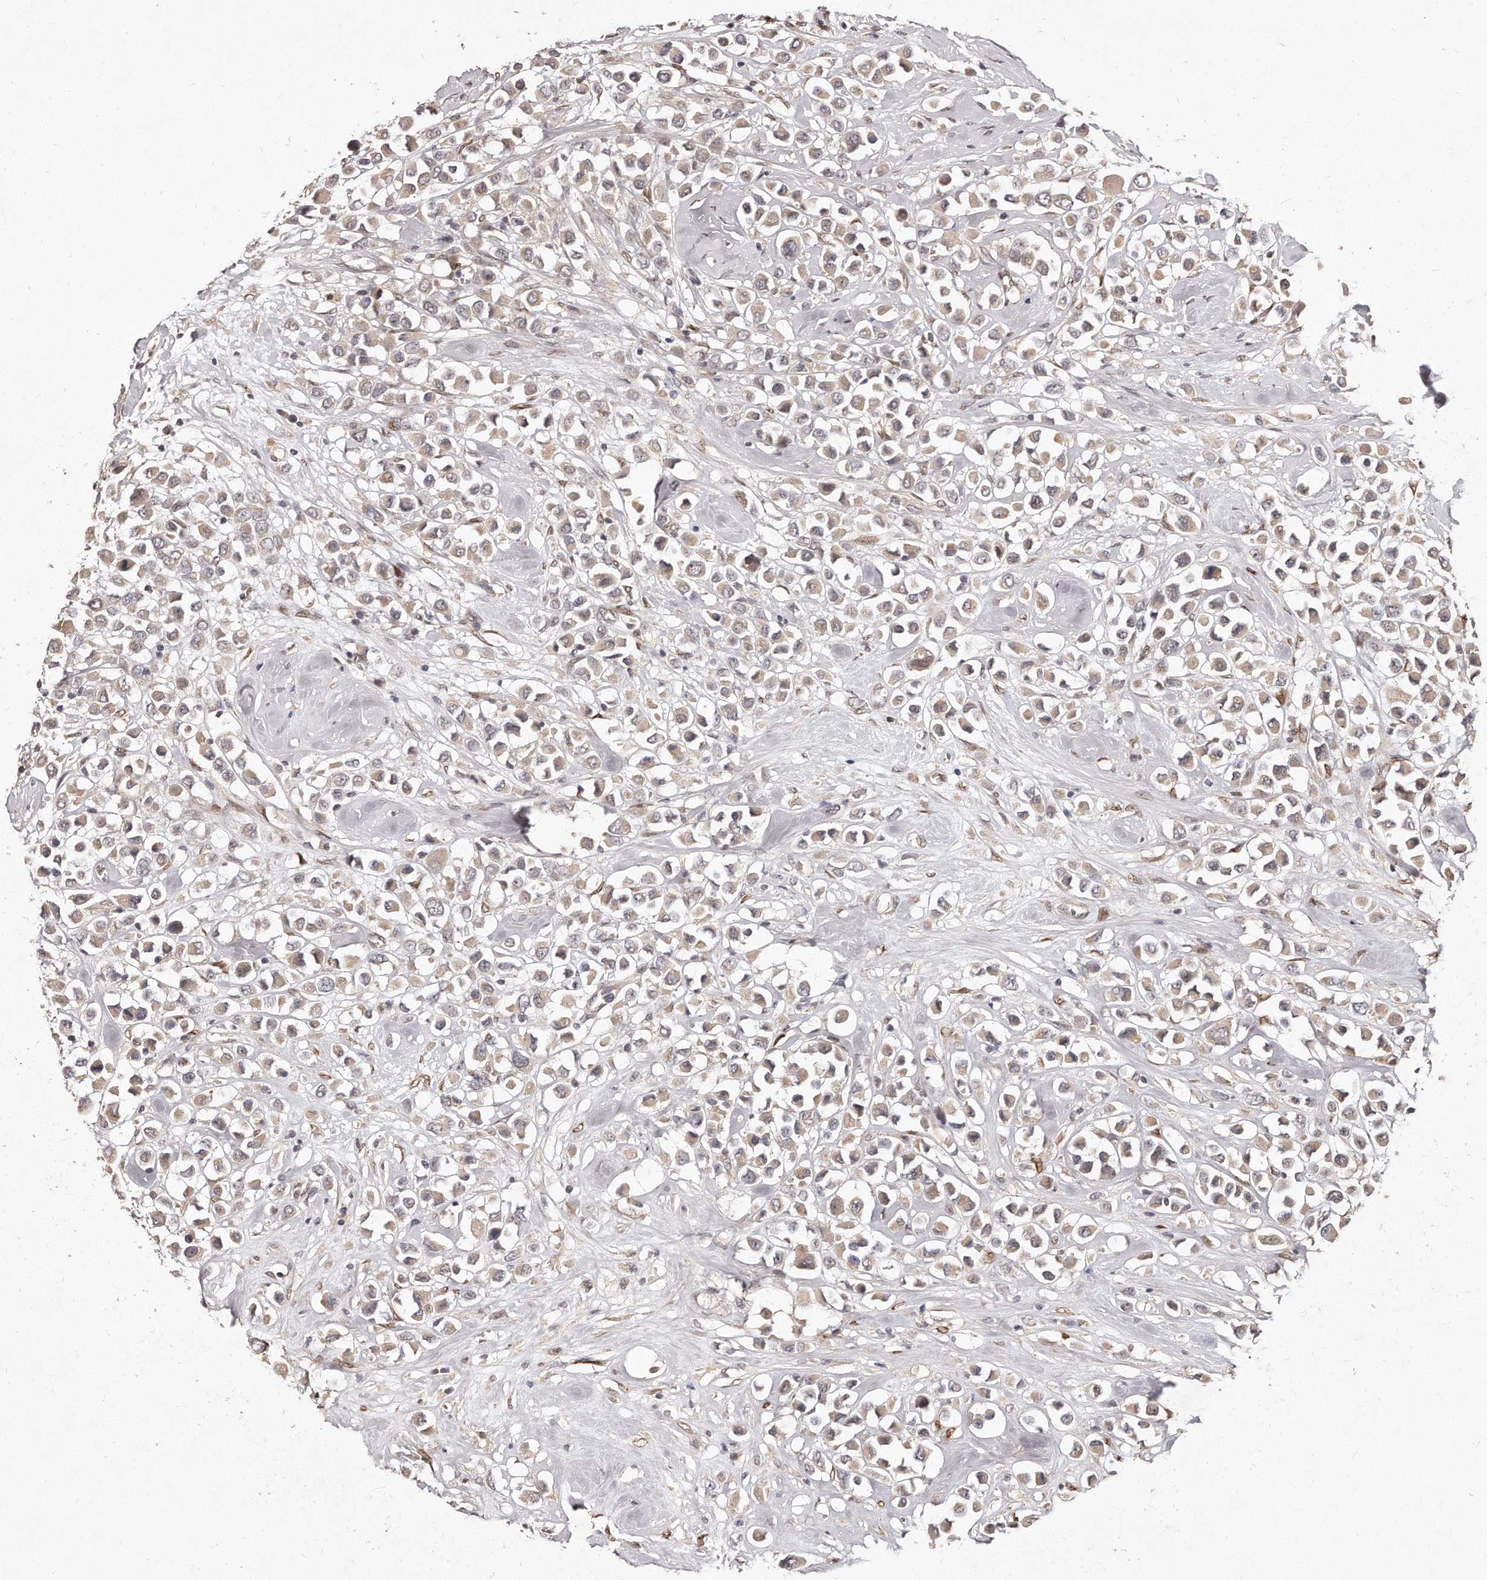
{"staining": {"intensity": "weak", "quantity": ">75%", "location": "cytoplasmic/membranous"}, "tissue": "breast cancer", "cell_type": "Tumor cells", "image_type": "cancer", "snomed": [{"axis": "morphology", "description": "Duct carcinoma"}, {"axis": "topography", "description": "Breast"}], "caption": "Tumor cells show low levels of weak cytoplasmic/membranous positivity in approximately >75% of cells in breast cancer.", "gene": "HASPIN", "patient": {"sex": "female", "age": 61}}